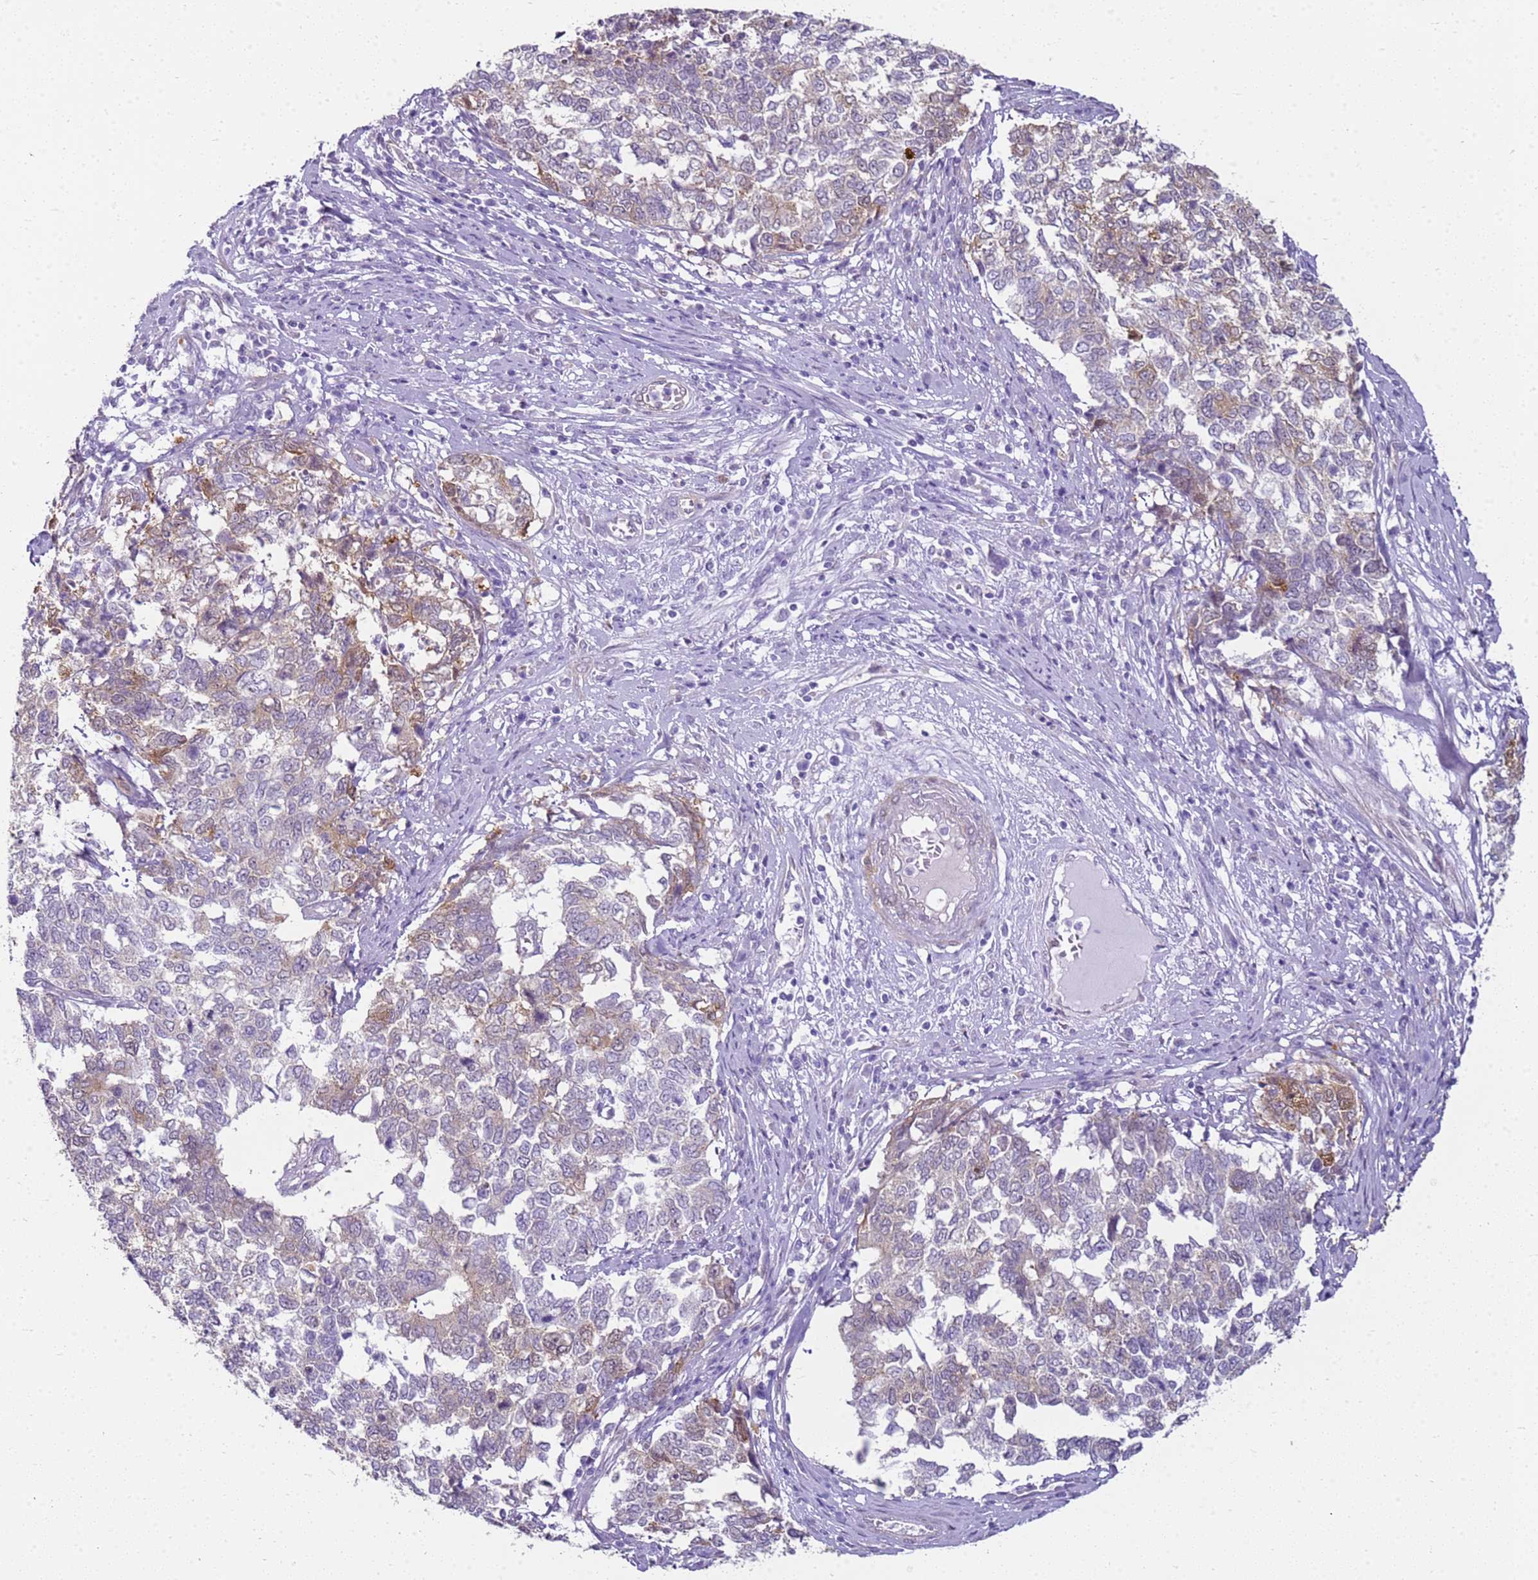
{"staining": {"intensity": "moderate", "quantity": "<25%", "location": "cytoplasmic/membranous"}, "tissue": "cervical cancer", "cell_type": "Tumor cells", "image_type": "cancer", "snomed": [{"axis": "morphology", "description": "Squamous cell carcinoma, NOS"}, {"axis": "topography", "description": "Cervix"}], "caption": "Brown immunohistochemical staining in cervical squamous cell carcinoma reveals moderate cytoplasmic/membranous staining in about <25% of tumor cells.", "gene": "HSPB1", "patient": {"sex": "female", "age": 63}}